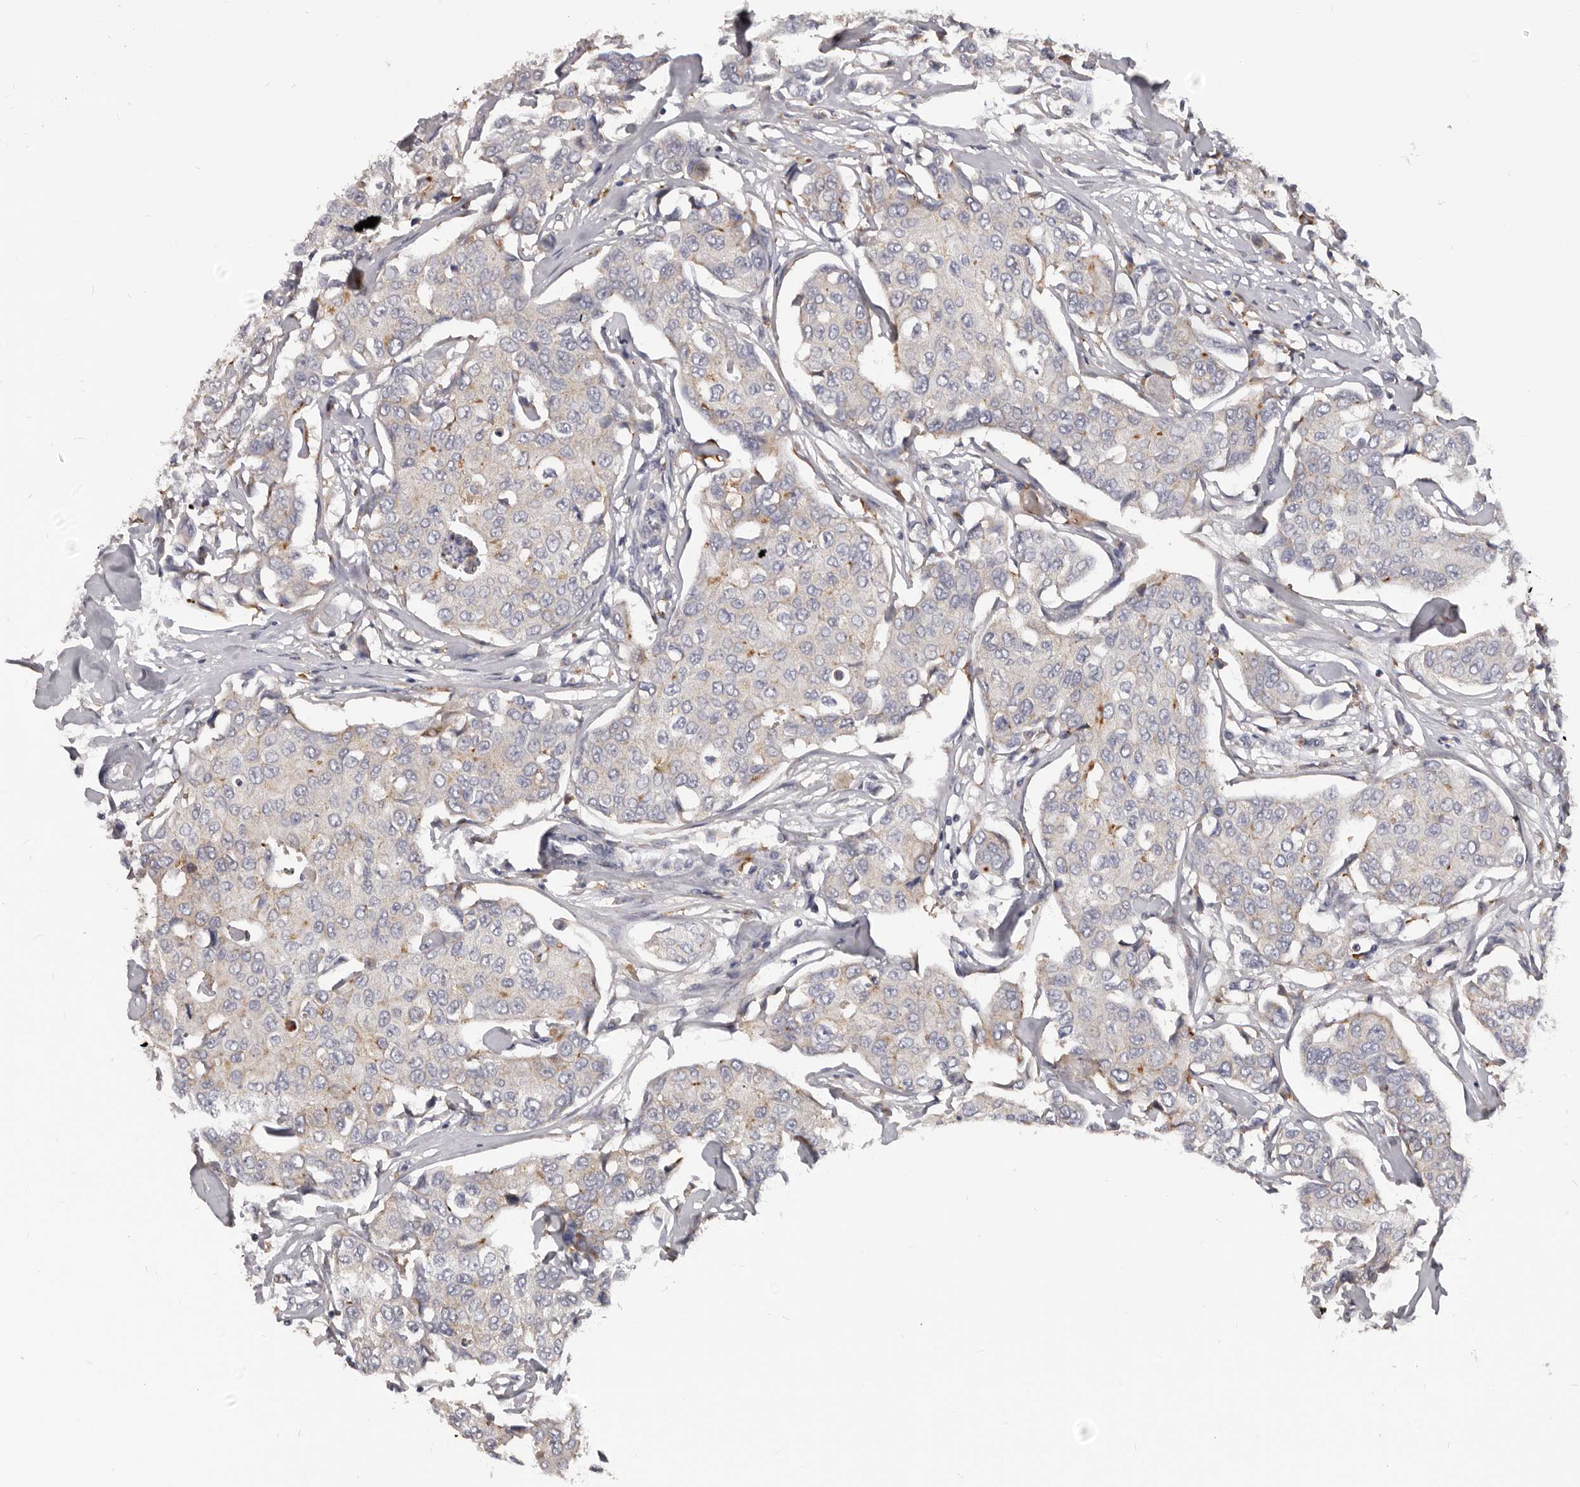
{"staining": {"intensity": "weak", "quantity": "<25%", "location": "cytoplasmic/membranous"}, "tissue": "breast cancer", "cell_type": "Tumor cells", "image_type": "cancer", "snomed": [{"axis": "morphology", "description": "Duct carcinoma"}, {"axis": "topography", "description": "Breast"}], "caption": "Immunohistochemistry (IHC) image of neoplastic tissue: human breast invasive ductal carcinoma stained with DAB (3,3'-diaminobenzidine) shows no significant protein staining in tumor cells. (Immunohistochemistry, brightfield microscopy, high magnification).", "gene": "PI4K2A", "patient": {"sex": "female", "age": 80}}